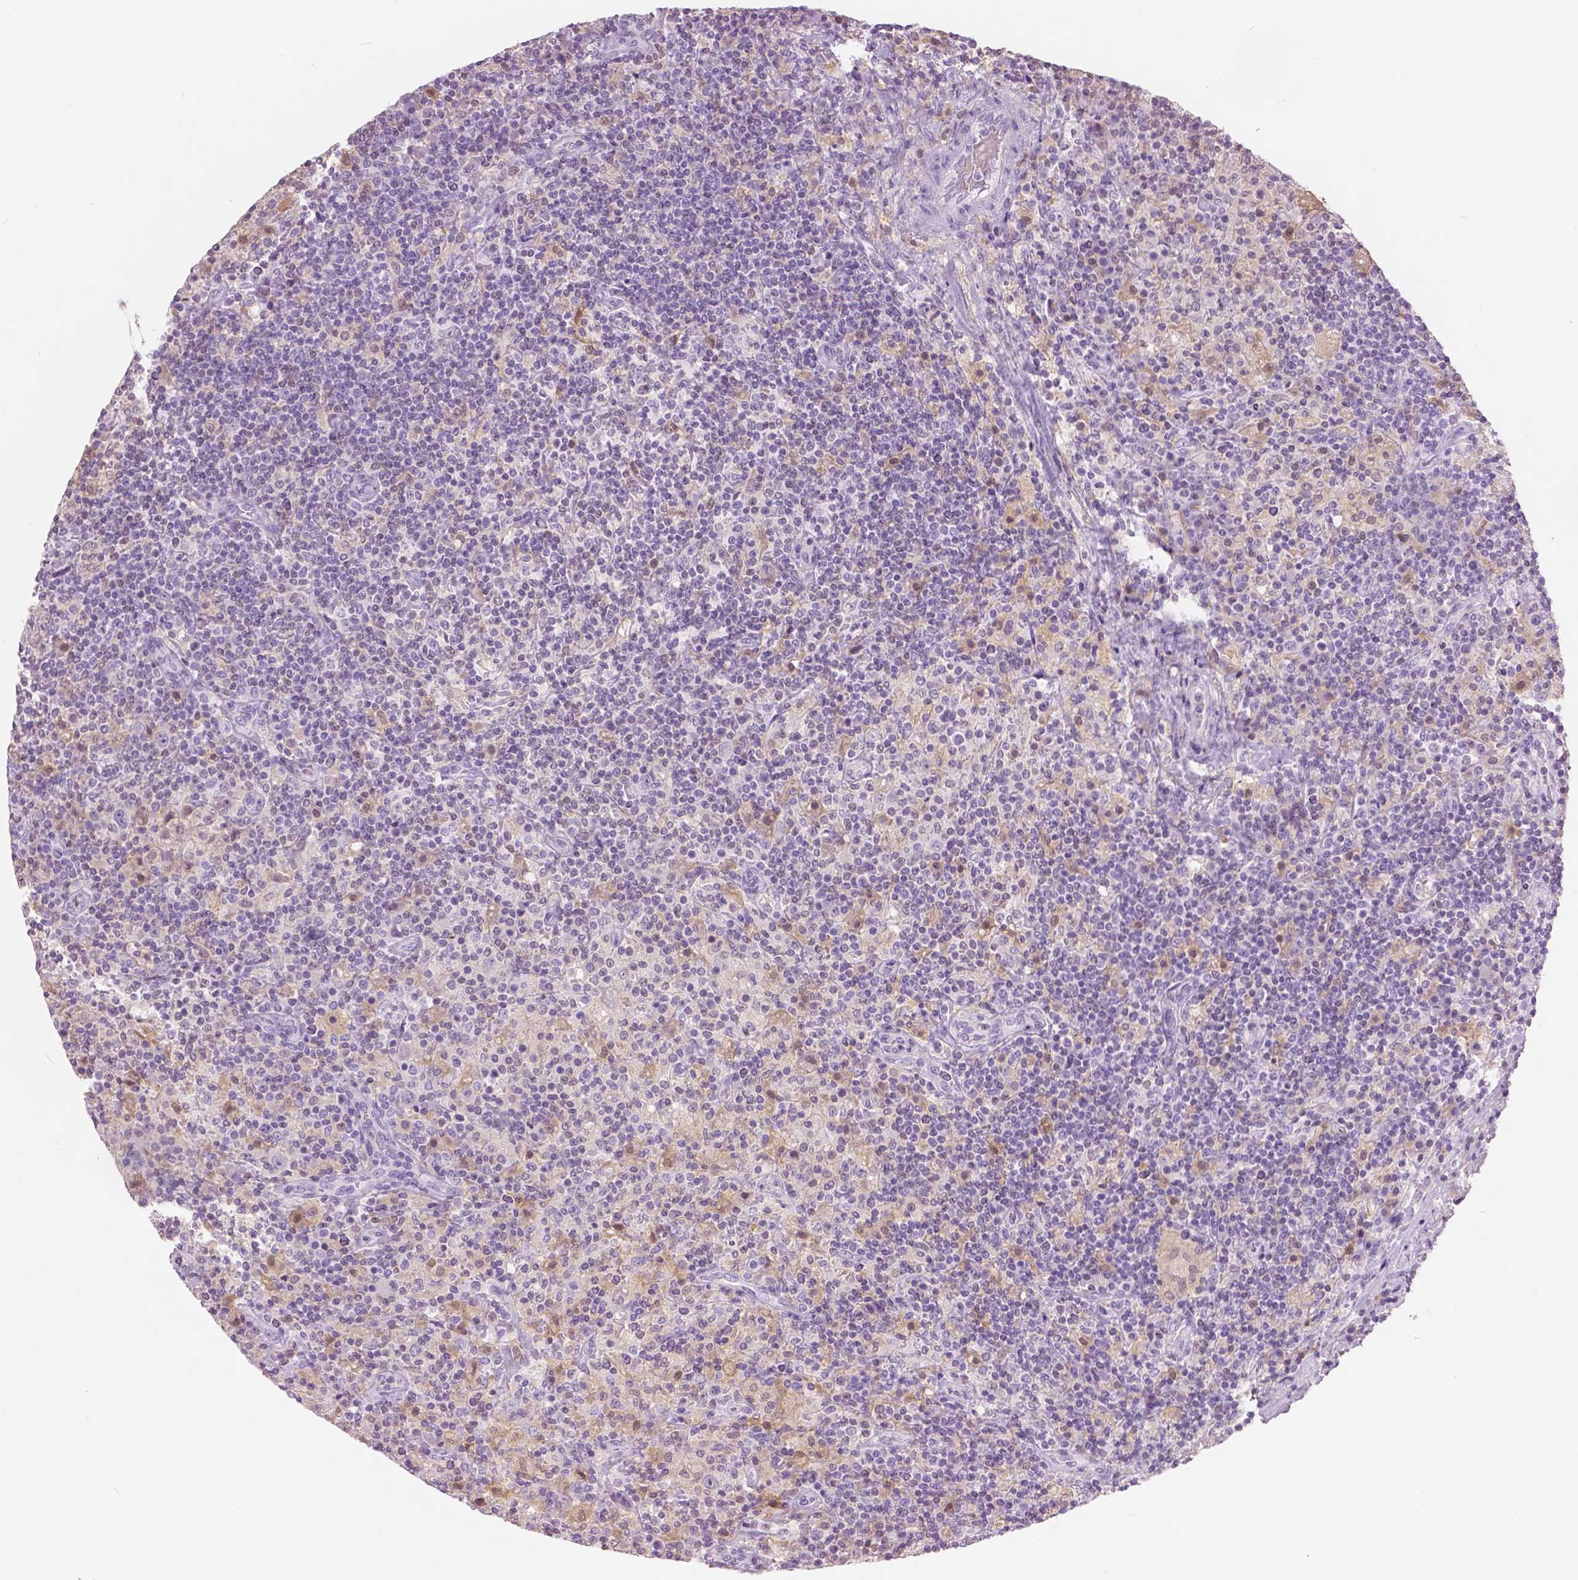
{"staining": {"intensity": "negative", "quantity": "none", "location": "none"}, "tissue": "lymphoma", "cell_type": "Tumor cells", "image_type": "cancer", "snomed": [{"axis": "morphology", "description": "Hodgkin's disease, NOS"}, {"axis": "topography", "description": "Lymph node"}], "caption": "IHC photomicrograph of human Hodgkin's disease stained for a protein (brown), which shows no staining in tumor cells.", "gene": "GALM", "patient": {"sex": "male", "age": 70}}